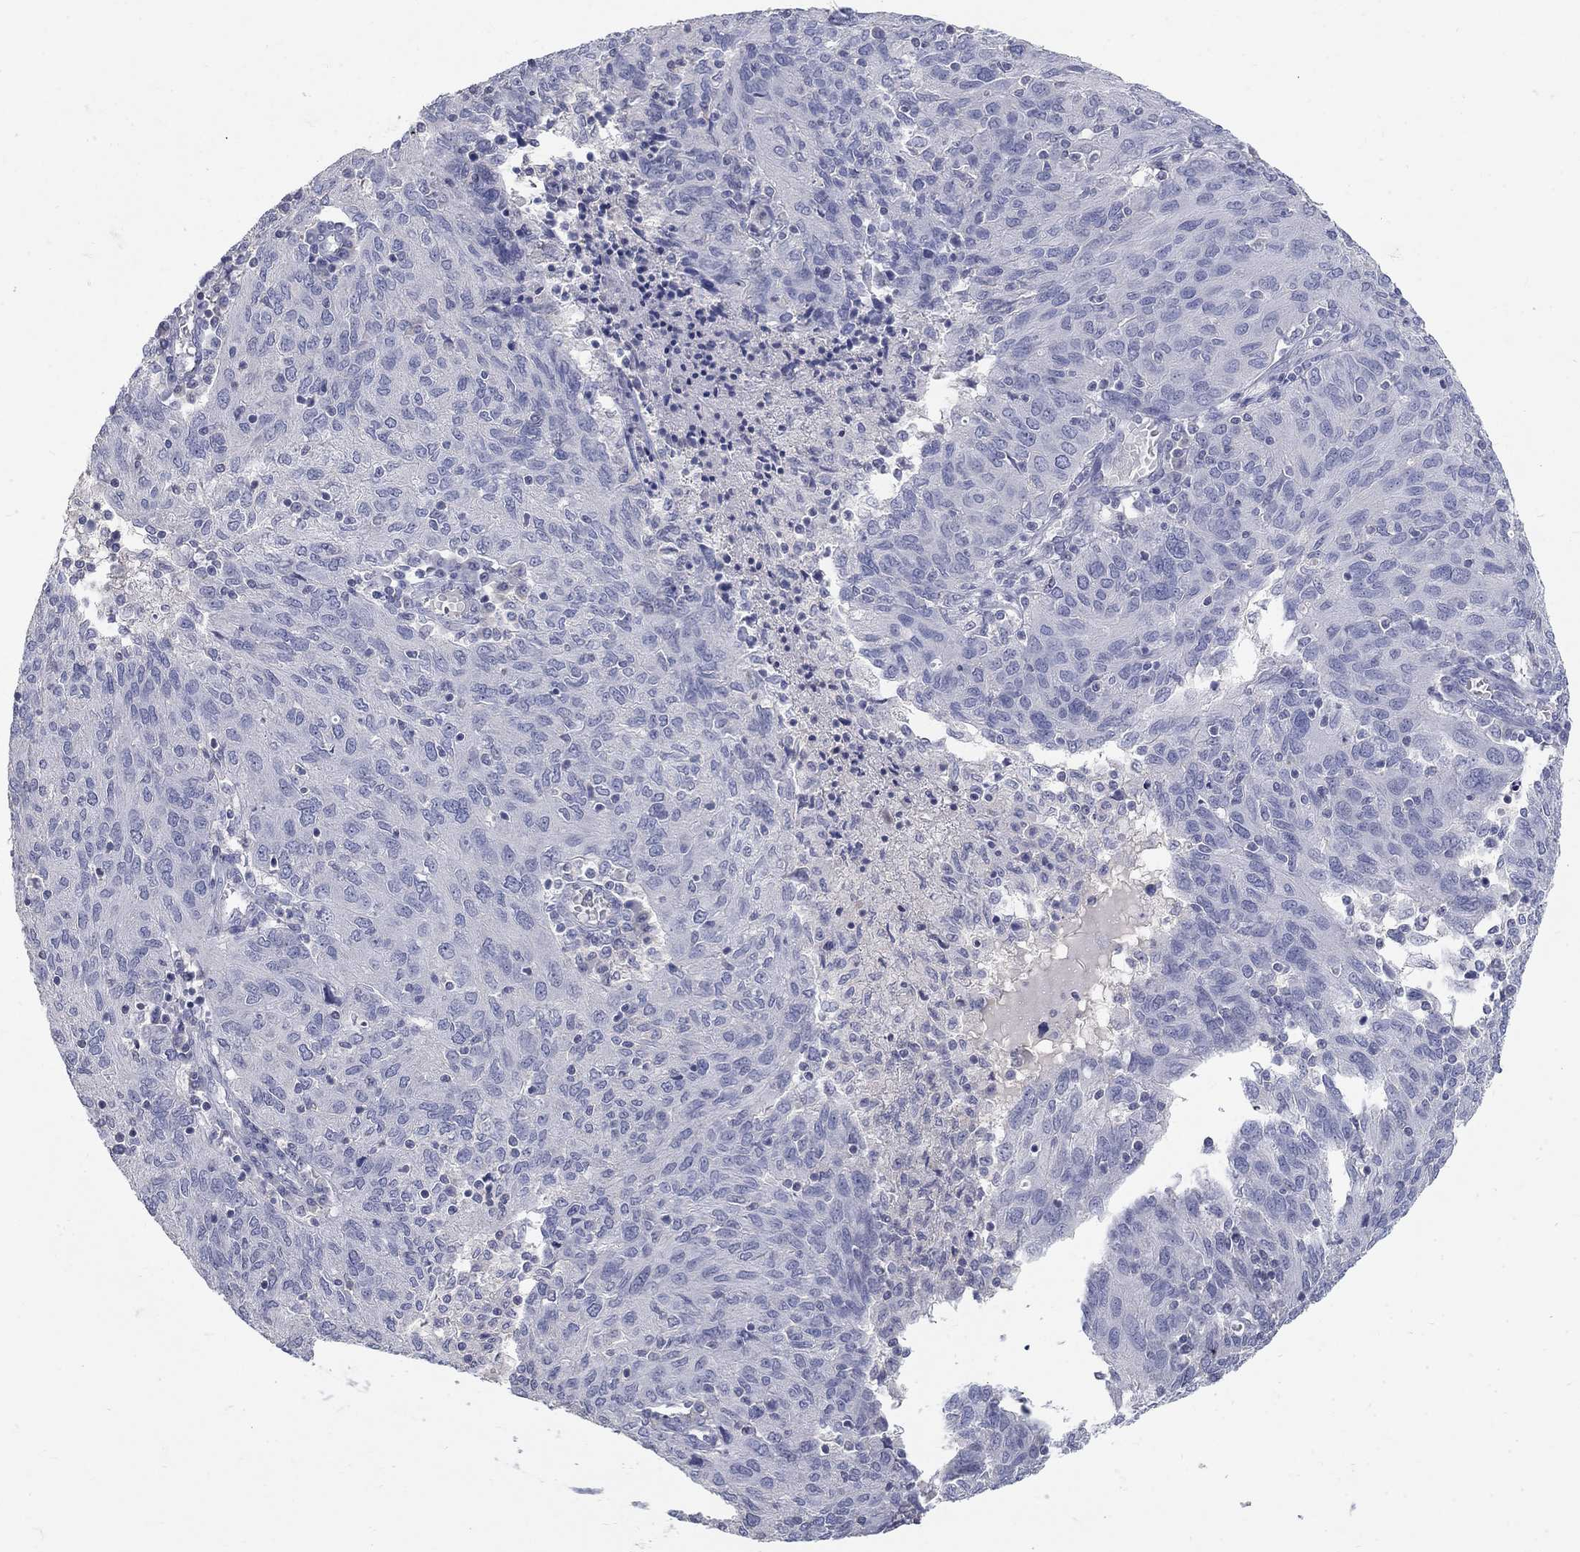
{"staining": {"intensity": "negative", "quantity": "none", "location": "none"}, "tissue": "ovarian cancer", "cell_type": "Tumor cells", "image_type": "cancer", "snomed": [{"axis": "morphology", "description": "Carcinoma, endometroid"}, {"axis": "topography", "description": "Ovary"}], "caption": "A photomicrograph of ovarian cancer (endometroid carcinoma) stained for a protein demonstrates no brown staining in tumor cells.", "gene": "PTH1R", "patient": {"sex": "female", "age": 50}}